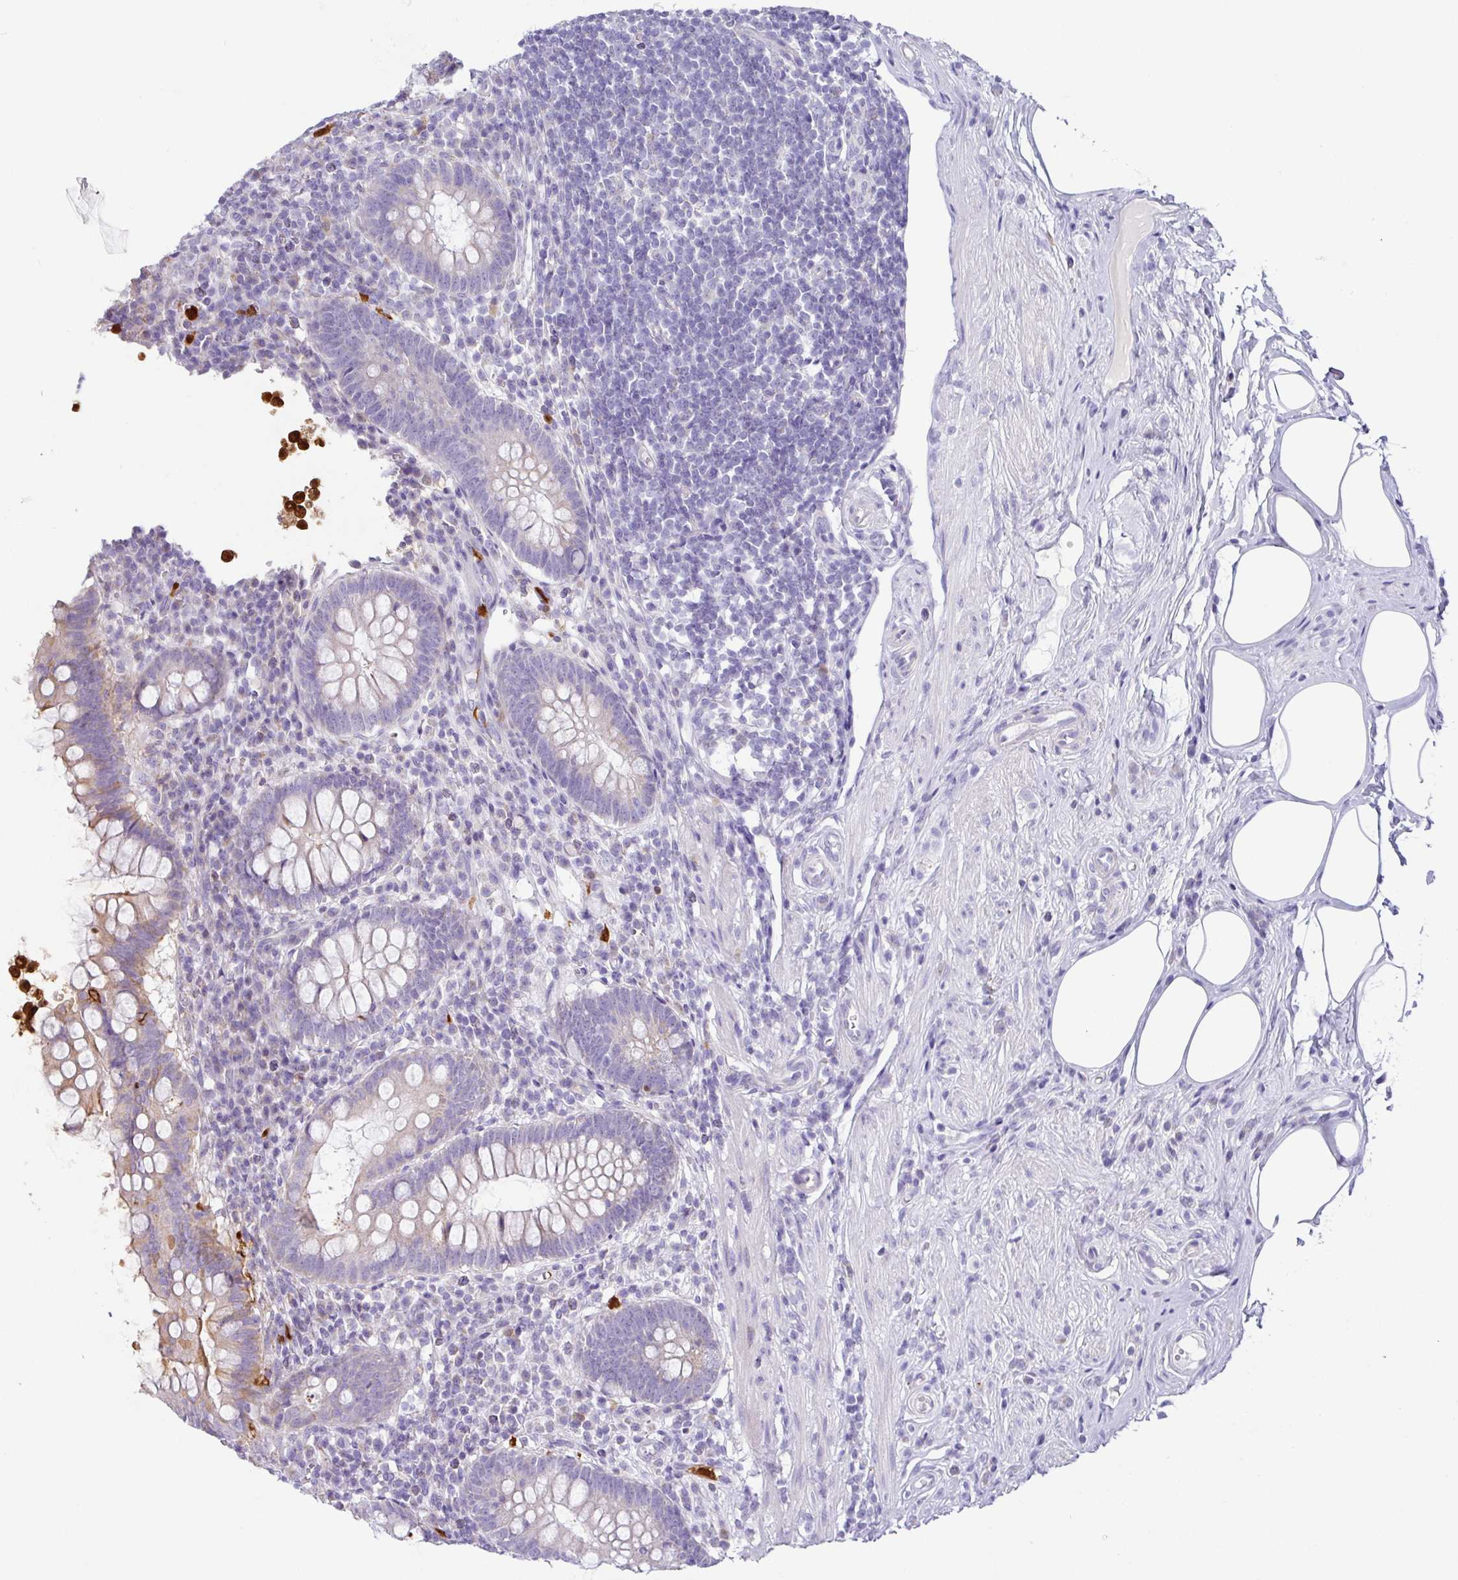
{"staining": {"intensity": "negative", "quantity": "none", "location": "none"}, "tissue": "appendix", "cell_type": "Glandular cells", "image_type": "normal", "snomed": [{"axis": "morphology", "description": "Normal tissue, NOS"}, {"axis": "topography", "description": "Appendix"}], "caption": "Appendix was stained to show a protein in brown. There is no significant positivity in glandular cells. (Stains: DAB (3,3'-diaminobenzidine) immunohistochemistry (IHC) with hematoxylin counter stain, Microscopy: brightfield microscopy at high magnification).", "gene": "SH2D3C", "patient": {"sex": "female", "age": 56}}